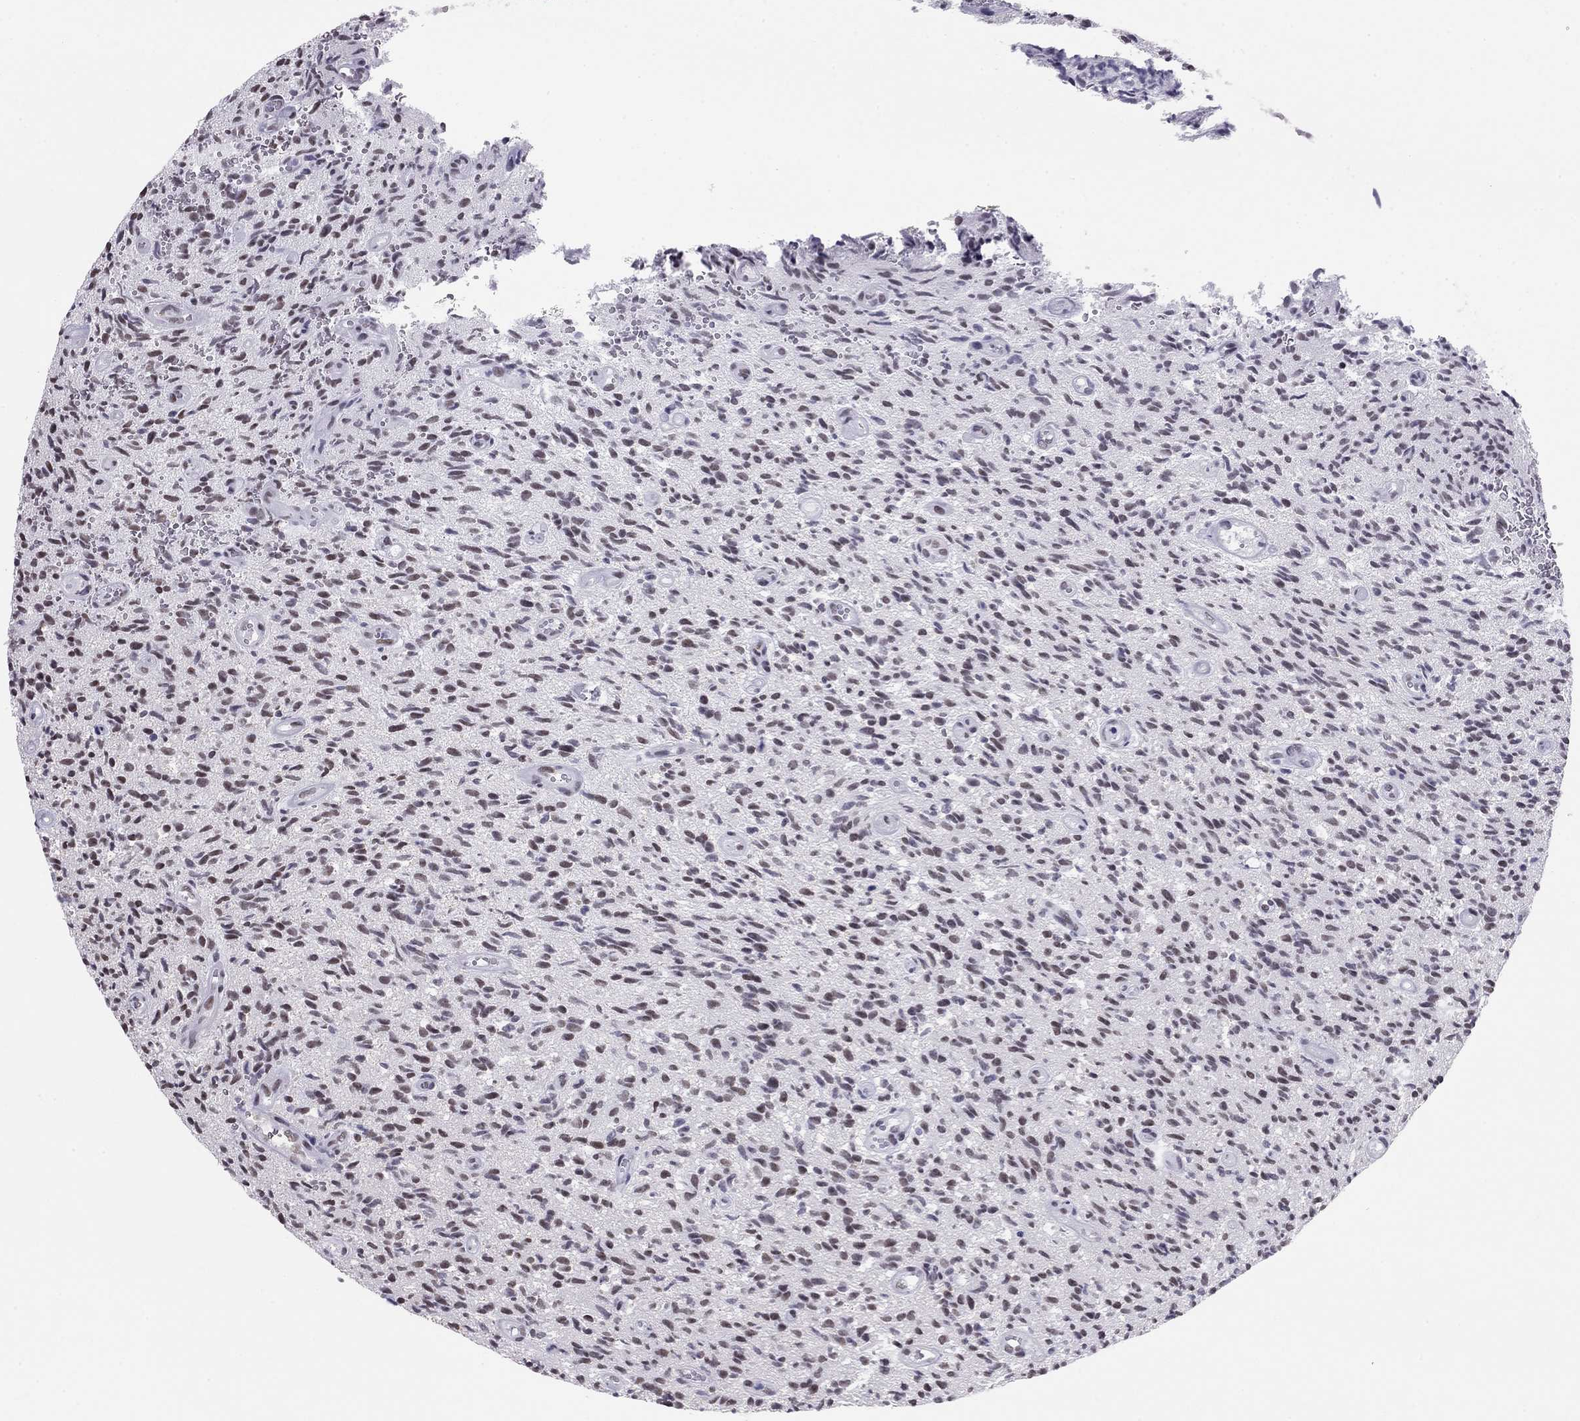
{"staining": {"intensity": "weak", "quantity": "<25%", "location": "nuclear"}, "tissue": "glioma", "cell_type": "Tumor cells", "image_type": "cancer", "snomed": [{"axis": "morphology", "description": "Glioma, malignant, High grade"}, {"axis": "topography", "description": "Brain"}], "caption": "The histopathology image demonstrates no significant expression in tumor cells of malignant glioma (high-grade).", "gene": "DOT1L", "patient": {"sex": "male", "age": 64}}